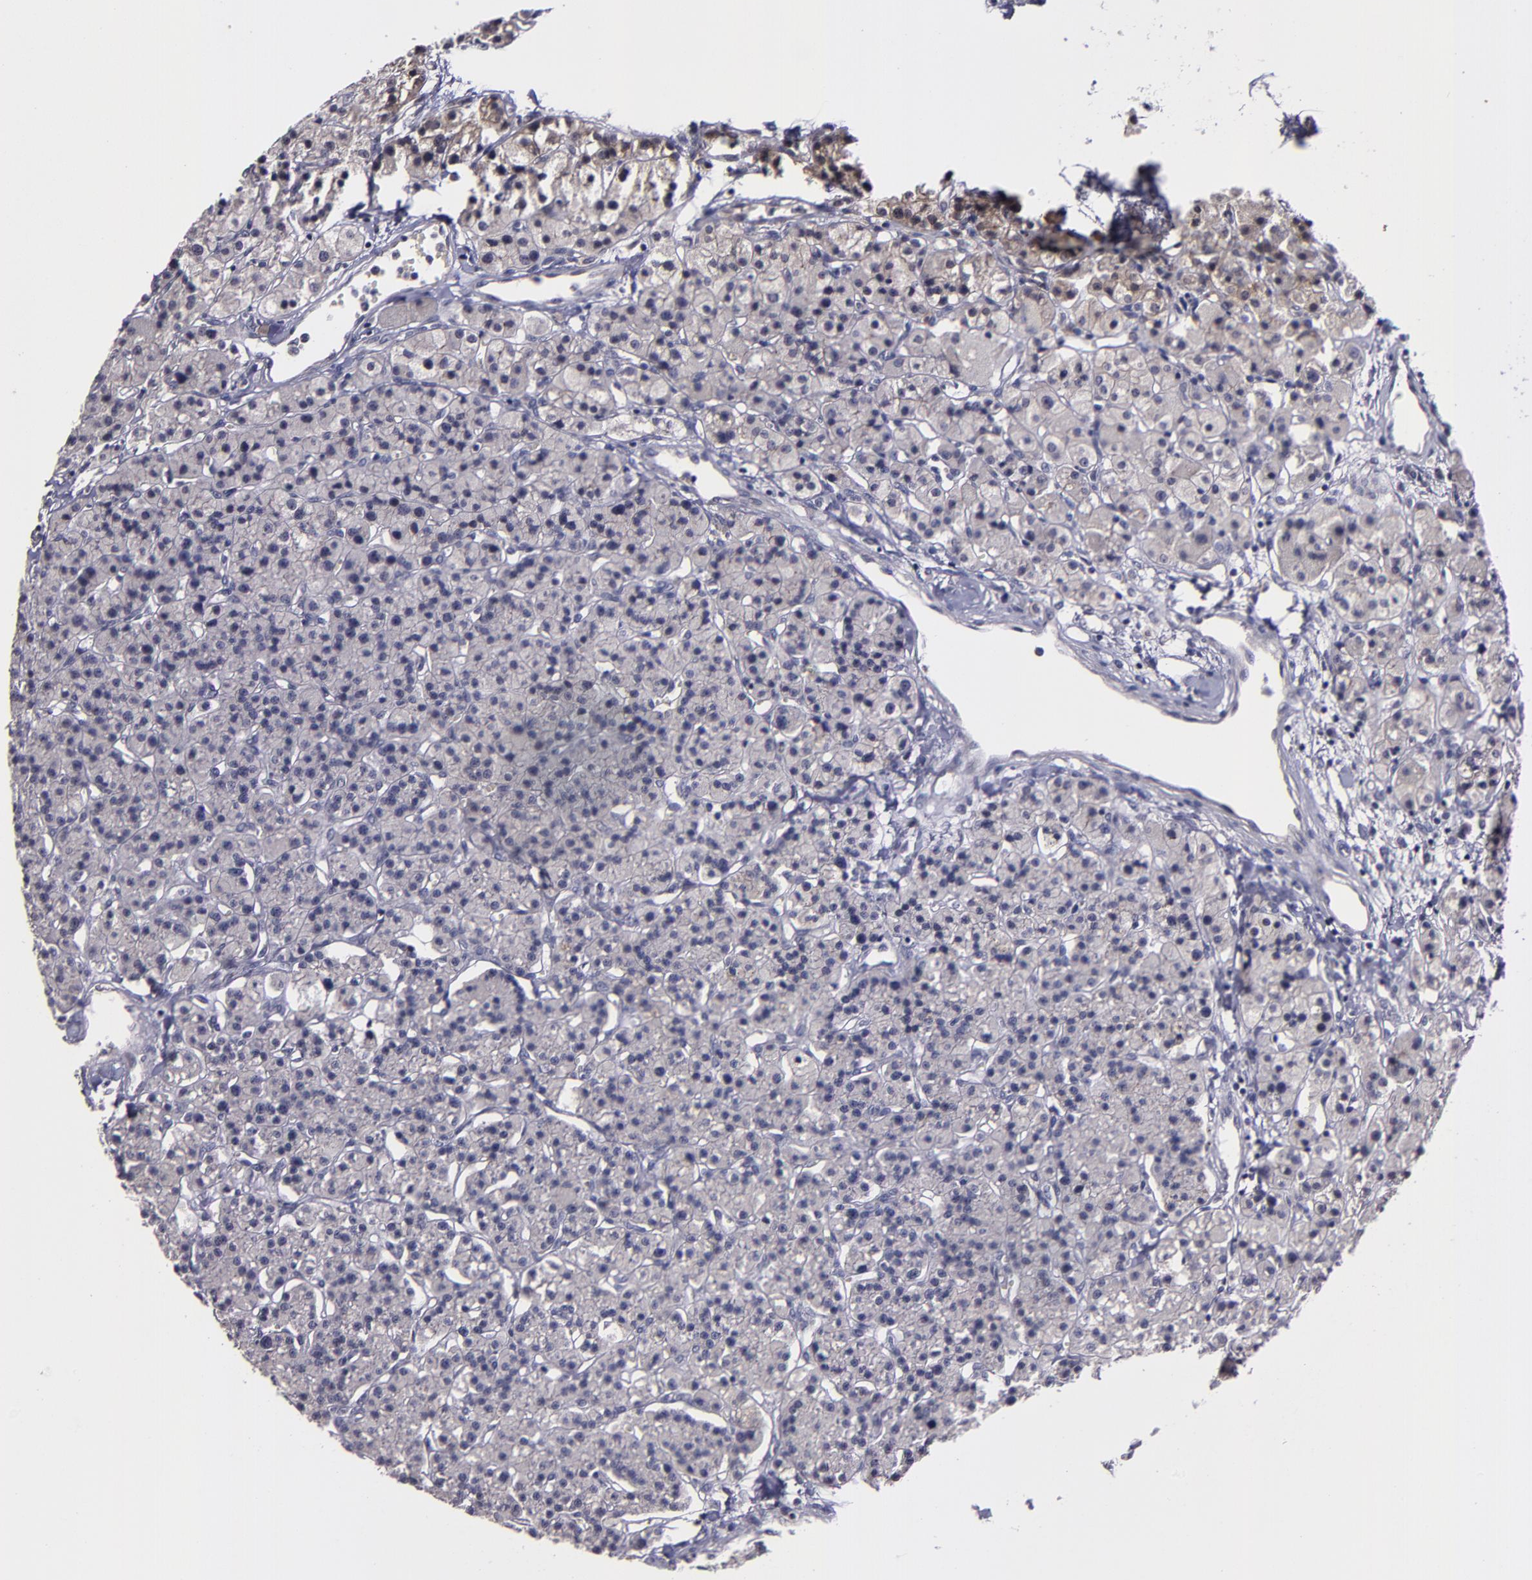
{"staining": {"intensity": "weak", "quantity": "<25%", "location": "cytoplasmic/membranous"}, "tissue": "parathyroid gland", "cell_type": "Glandular cells", "image_type": "normal", "snomed": [{"axis": "morphology", "description": "Normal tissue, NOS"}, {"axis": "topography", "description": "Parathyroid gland"}], "caption": "An immunohistochemistry micrograph of benign parathyroid gland is shown. There is no staining in glandular cells of parathyroid gland.", "gene": "MASP1", "patient": {"sex": "female", "age": 58}}